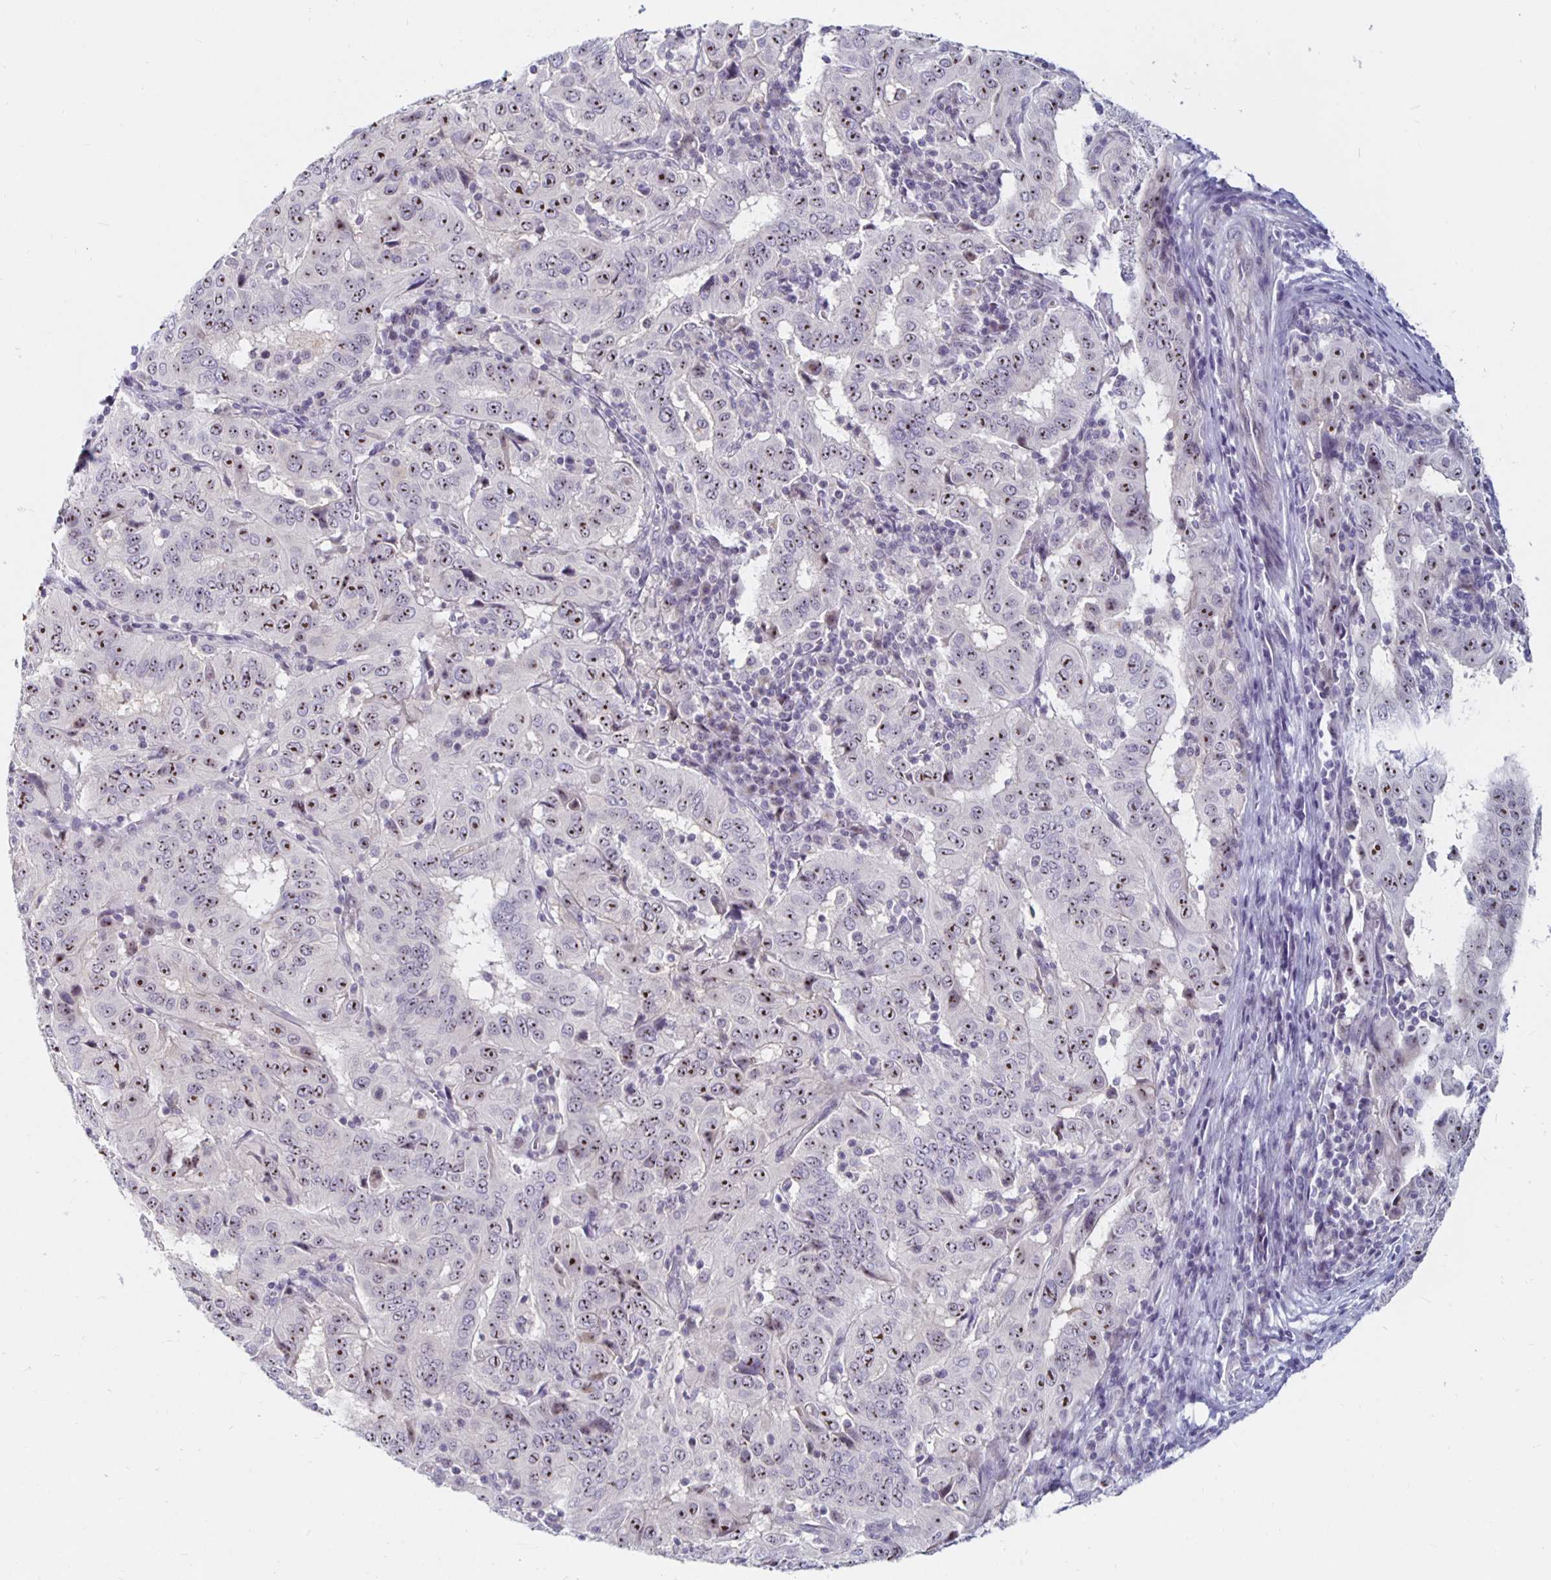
{"staining": {"intensity": "strong", "quantity": "25%-75%", "location": "nuclear"}, "tissue": "pancreatic cancer", "cell_type": "Tumor cells", "image_type": "cancer", "snomed": [{"axis": "morphology", "description": "Adenocarcinoma, NOS"}, {"axis": "topography", "description": "Pancreas"}], "caption": "Protein expression analysis of human pancreatic cancer (adenocarcinoma) reveals strong nuclear expression in approximately 25%-75% of tumor cells. The staining was performed using DAB (3,3'-diaminobenzidine) to visualize the protein expression in brown, while the nuclei were stained in blue with hematoxylin (Magnification: 20x).", "gene": "NUP85", "patient": {"sex": "male", "age": 63}}